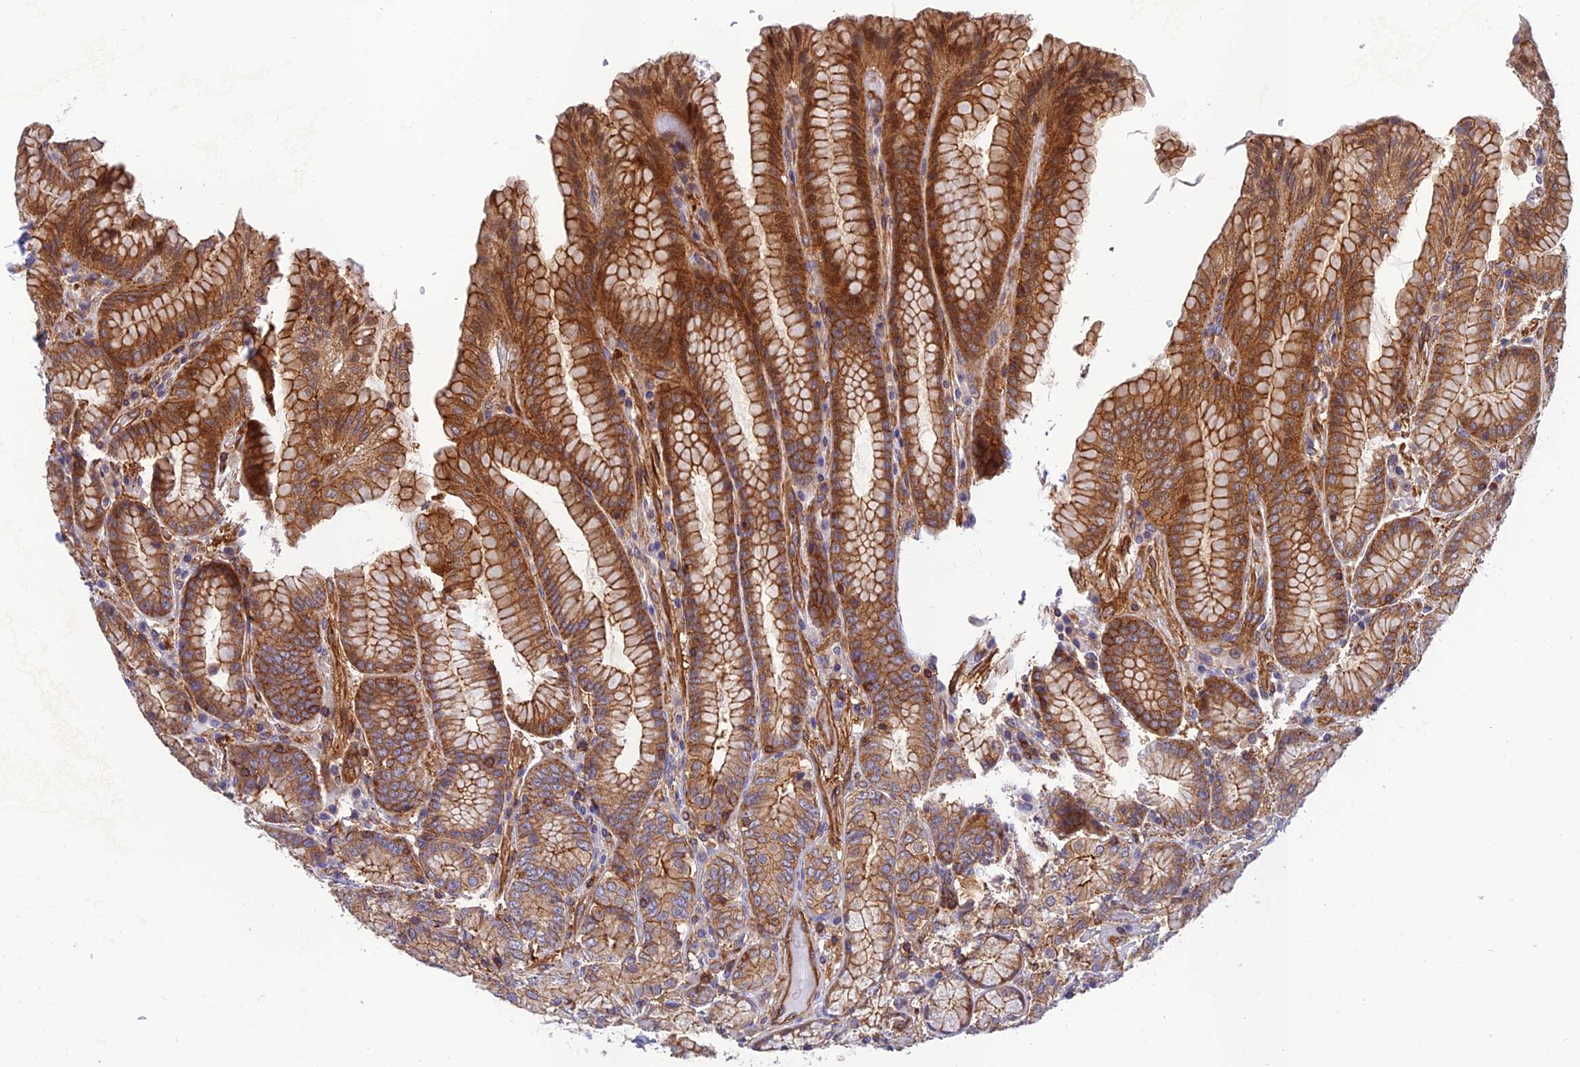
{"staining": {"intensity": "strong", "quantity": ">75%", "location": "cytoplasmic/membranous"}, "tissue": "stomach", "cell_type": "Glandular cells", "image_type": "normal", "snomed": [{"axis": "morphology", "description": "Normal tissue, NOS"}, {"axis": "topography", "description": "Stomach, upper"}, {"axis": "topography", "description": "Stomach, lower"}], "caption": "Stomach stained for a protein (brown) reveals strong cytoplasmic/membranous positive staining in approximately >75% of glandular cells.", "gene": "PPP1R12C", "patient": {"sex": "female", "age": 76}}